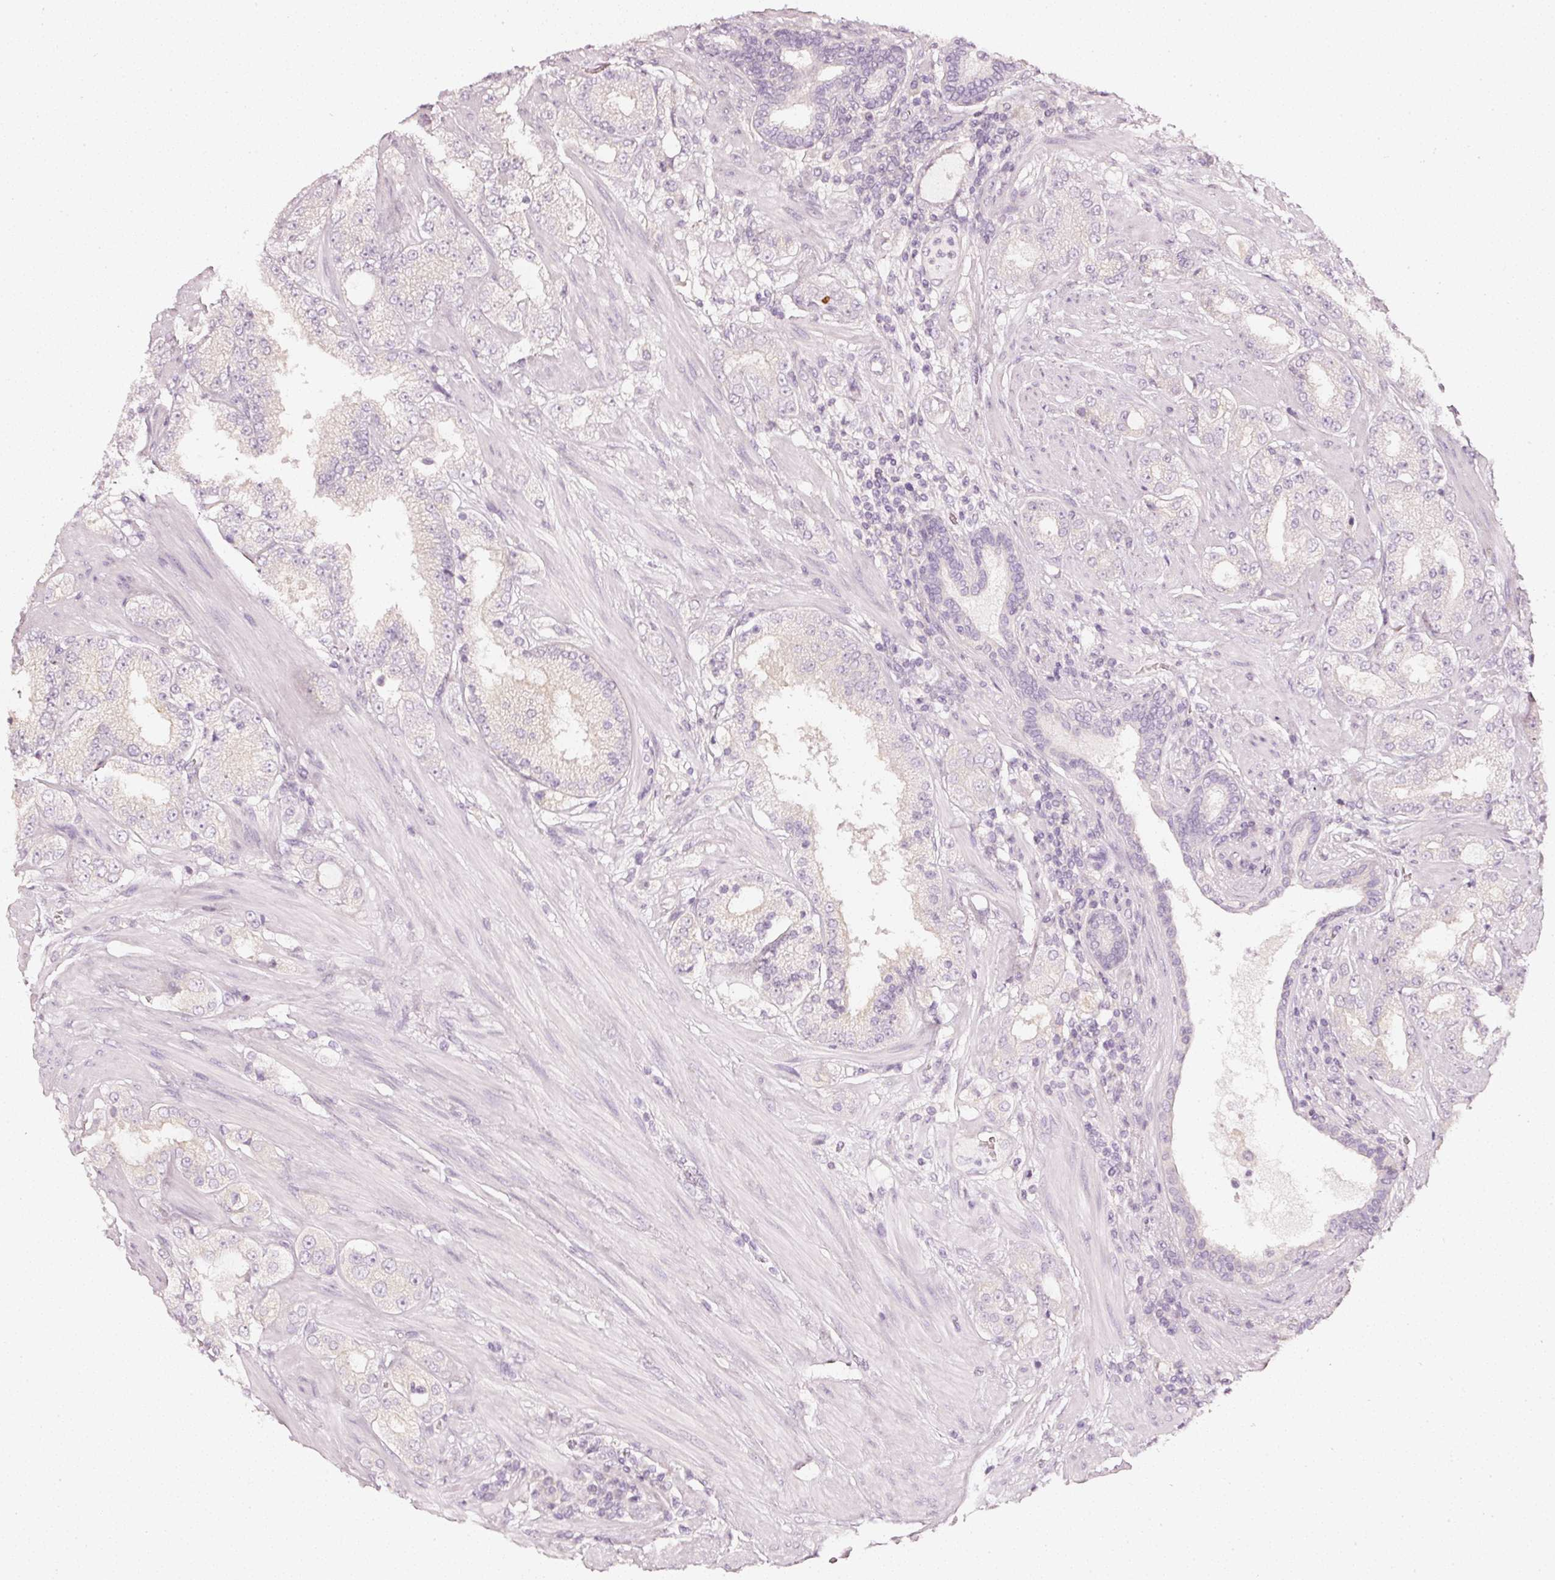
{"staining": {"intensity": "negative", "quantity": "none", "location": "none"}, "tissue": "prostate cancer", "cell_type": "Tumor cells", "image_type": "cancer", "snomed": [{"axis": "morphology", "description": "Adenocarcinoma, High grade"}, {"axis": "topography", "description": "Prostate"}], "caption": "This image is of prostate cancer stained with immunohistochemistry to label a protein in brown with the nuclei are counter-stained blue. There is no staining in tumor cells. (Stains: DAB immunohistochemistry with hematoxylin counter stain, Microscopy: brightfield microscopy at high magnification).", "gene": "CNP", "patient": {"sex": "male", "age": 68}}